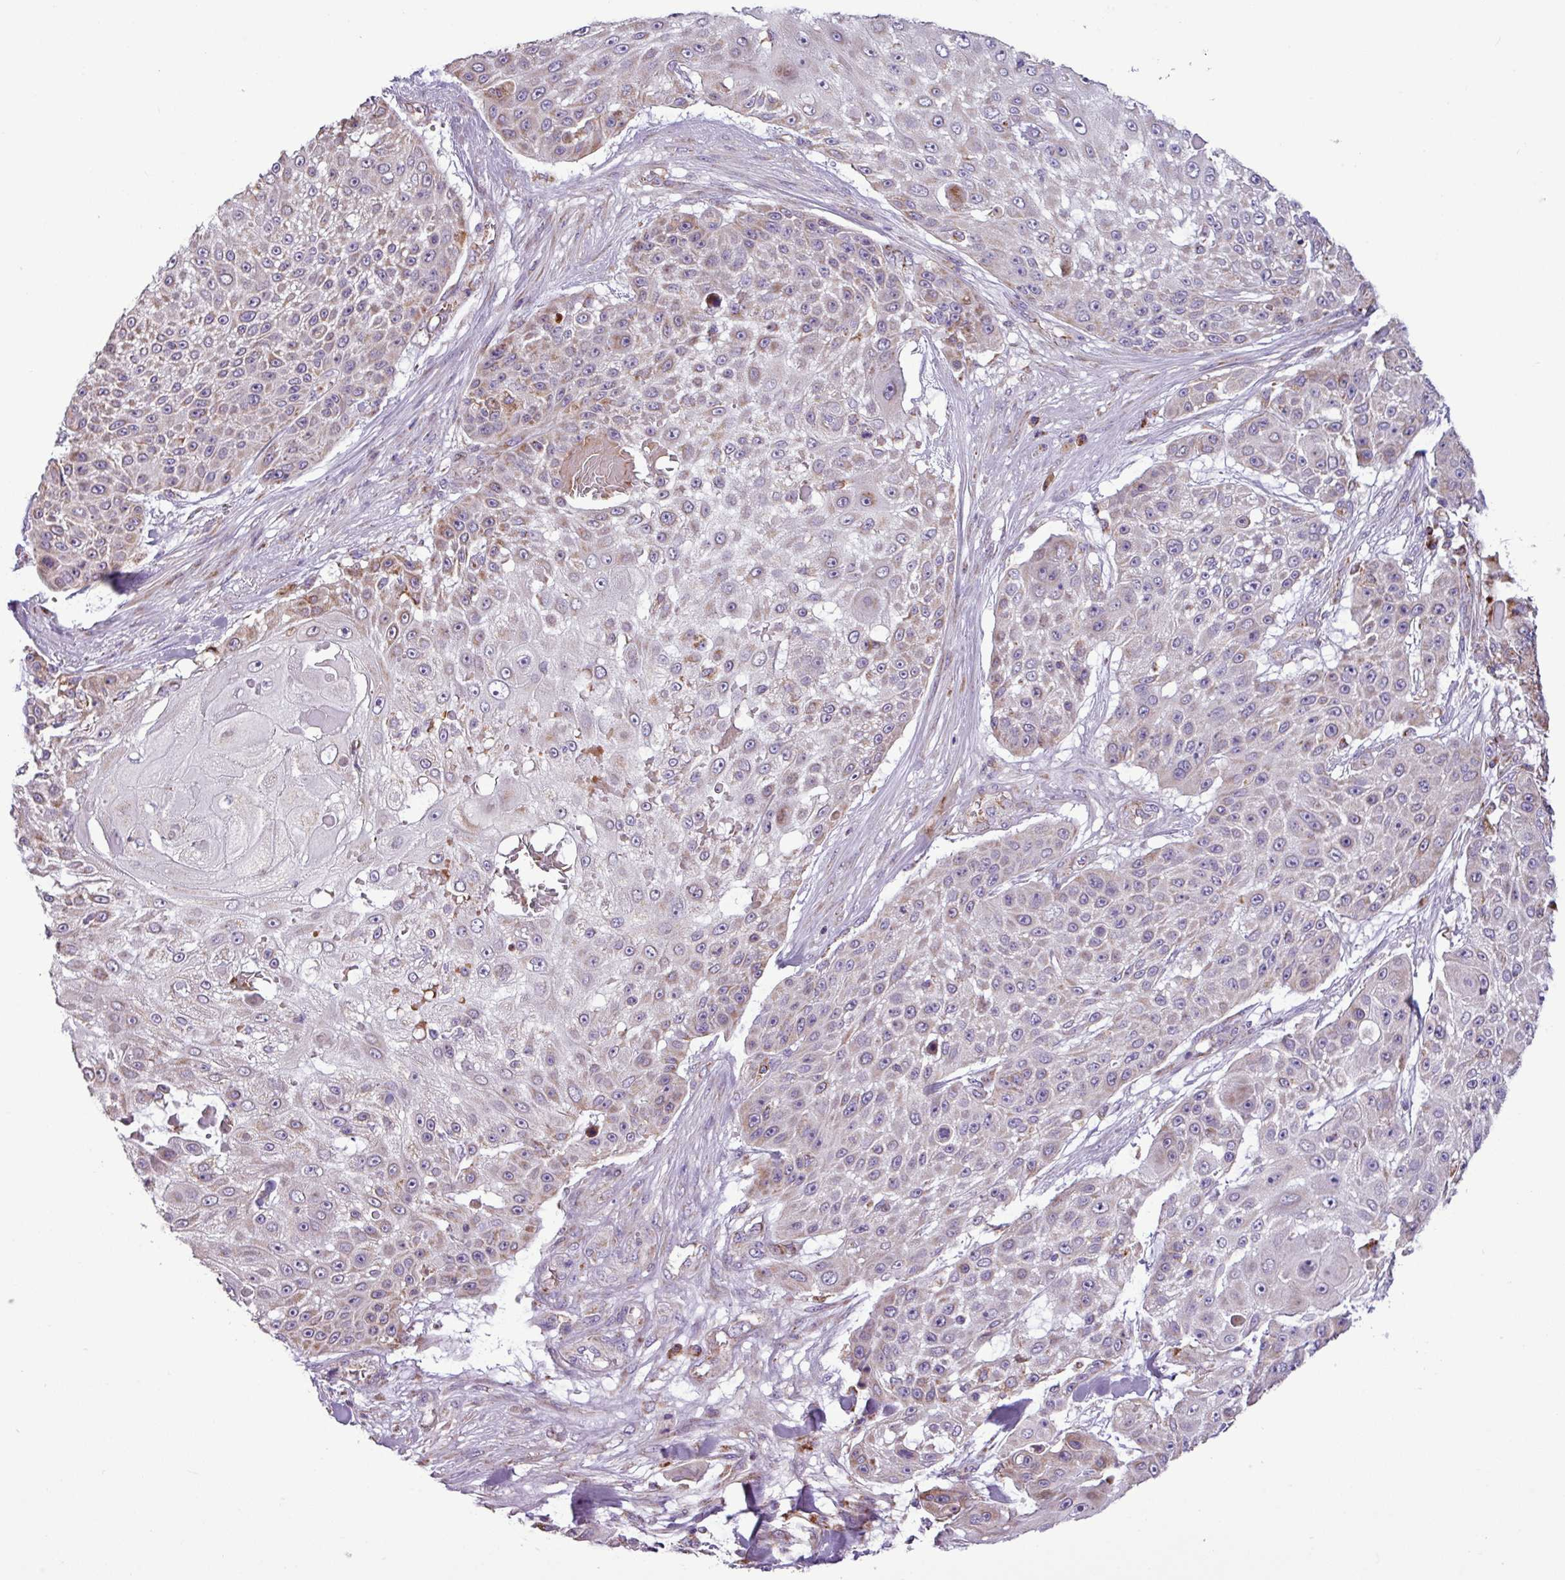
{"staining": {"intensity": "moderate", "quantity": "25%-75%", "location": "cytoplasmic/membranous"}, "tissue": "skin cancer", "cell_type": "Tumor cells", "image_type": "cancer", "snomed": [{"axis": "morphology", "description": "Squamous cell carcinoma, NOS"}, {"axis": "topography", "description": "Skin"}], "caption": "A photomicrograph showing moderate cytoplasmic/membranous positivity in about 25%-75% of tumor cells in squamous cell carcinoma (skin), as visualized by brown immunohistochemical staining.", "gene": "FAM183A", "patient": {"sex": "female", "age": 86}}